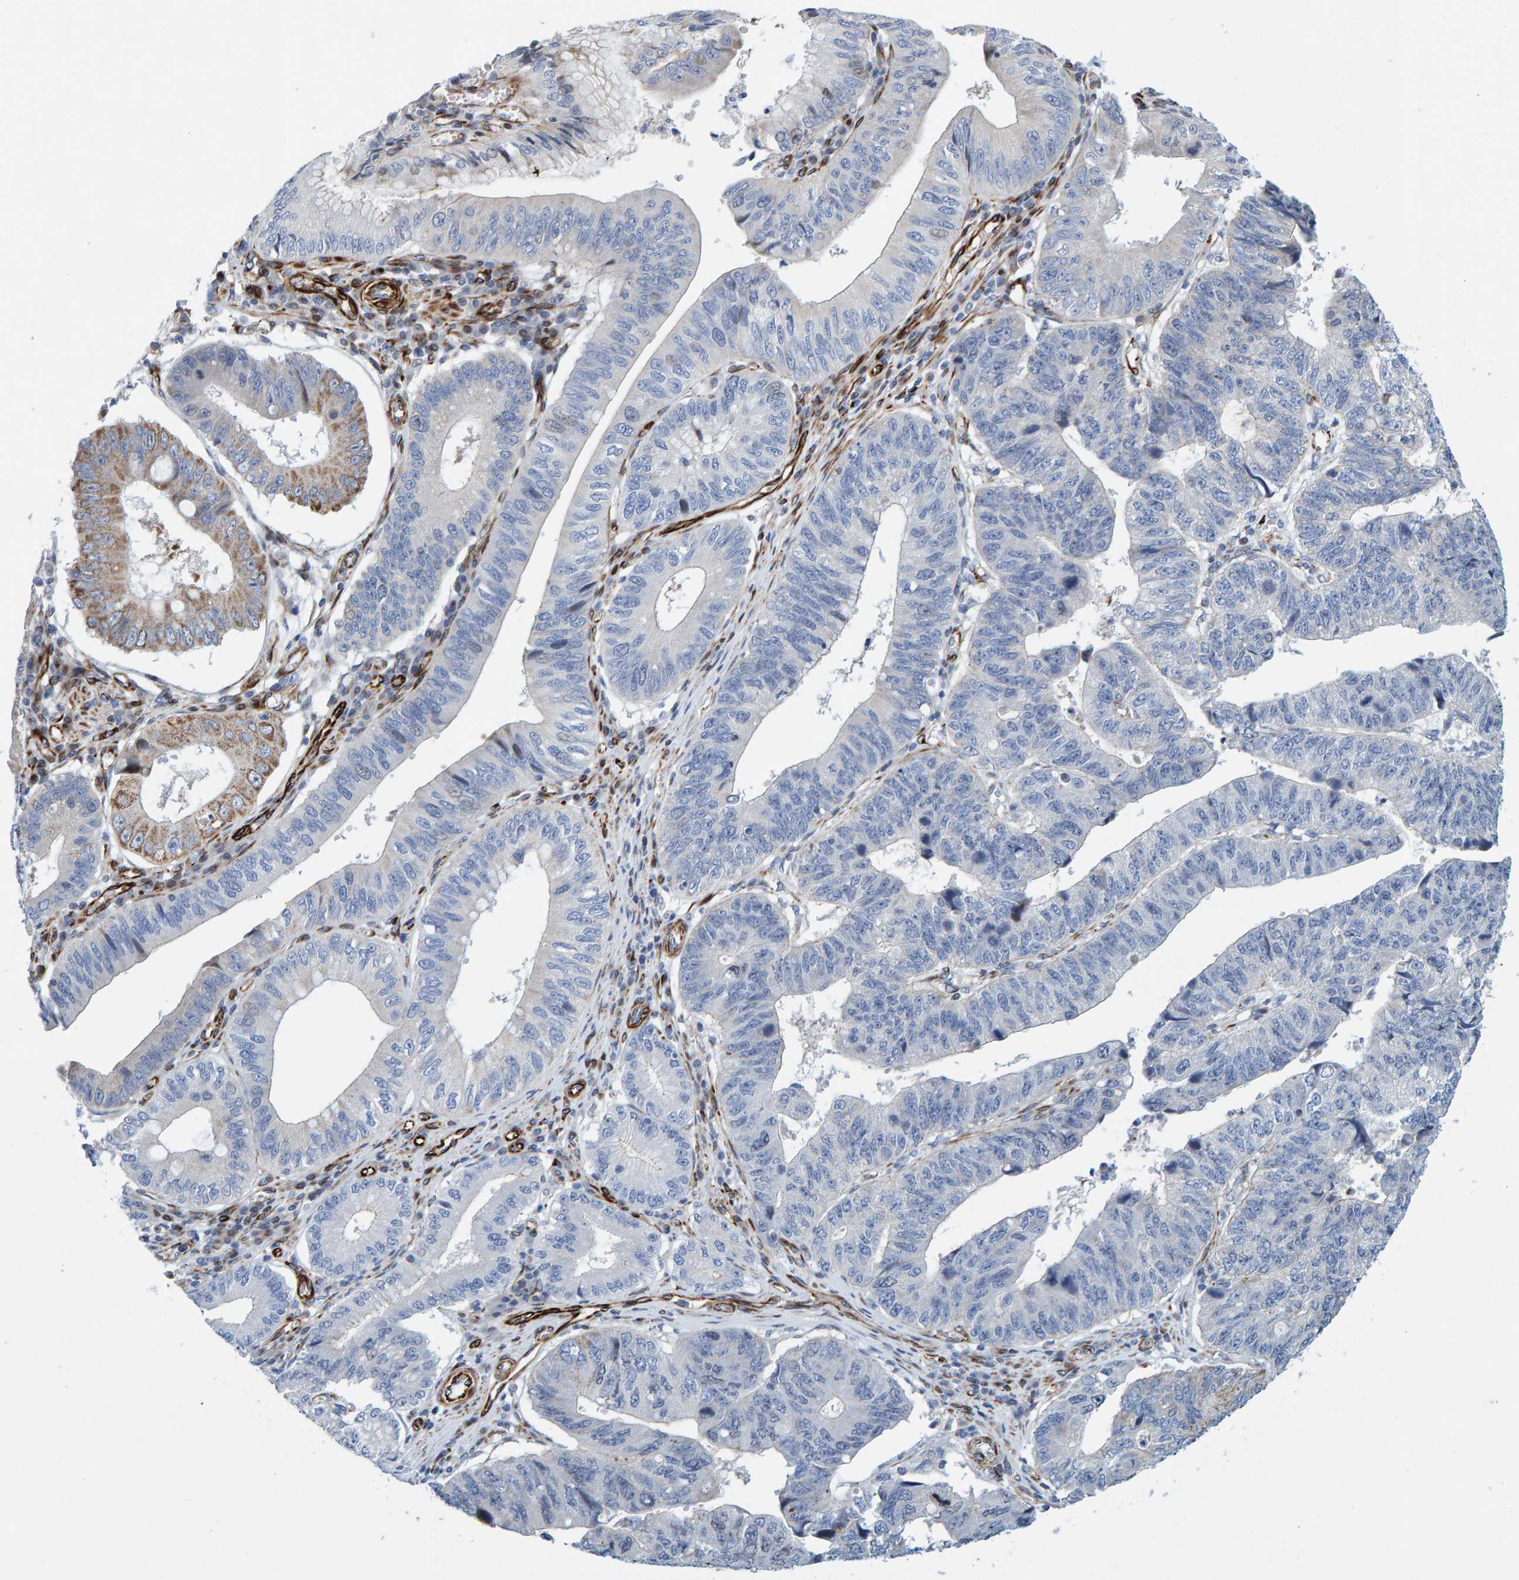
{"staining": {"intensity": "weak", "quantity": "<25%", "location": "cytoplasmic/membranous"}, "tissue": "stomach cancer", "cell_type": "Tumor cells", "image_type": "cancer", "snomed": [{"axis": "morphology", "description": "Adenocarcinoma, NOS"}, {"axis": "topography", "description": "Stomach"}], "caption": "A high-resolution photomicrograph shows immunohistochemistry (IHC) staining of stomach cancer (adenocarcinoma), which reveals no significant expression in tumor cells. The staining is performed using DAB (3,3'-diaminobenzidine) brown chromogen with nuclei counter-stained in using hematoxylin.", "gene": "POLG2", "patient": {"sex": "male", "age": 59}}